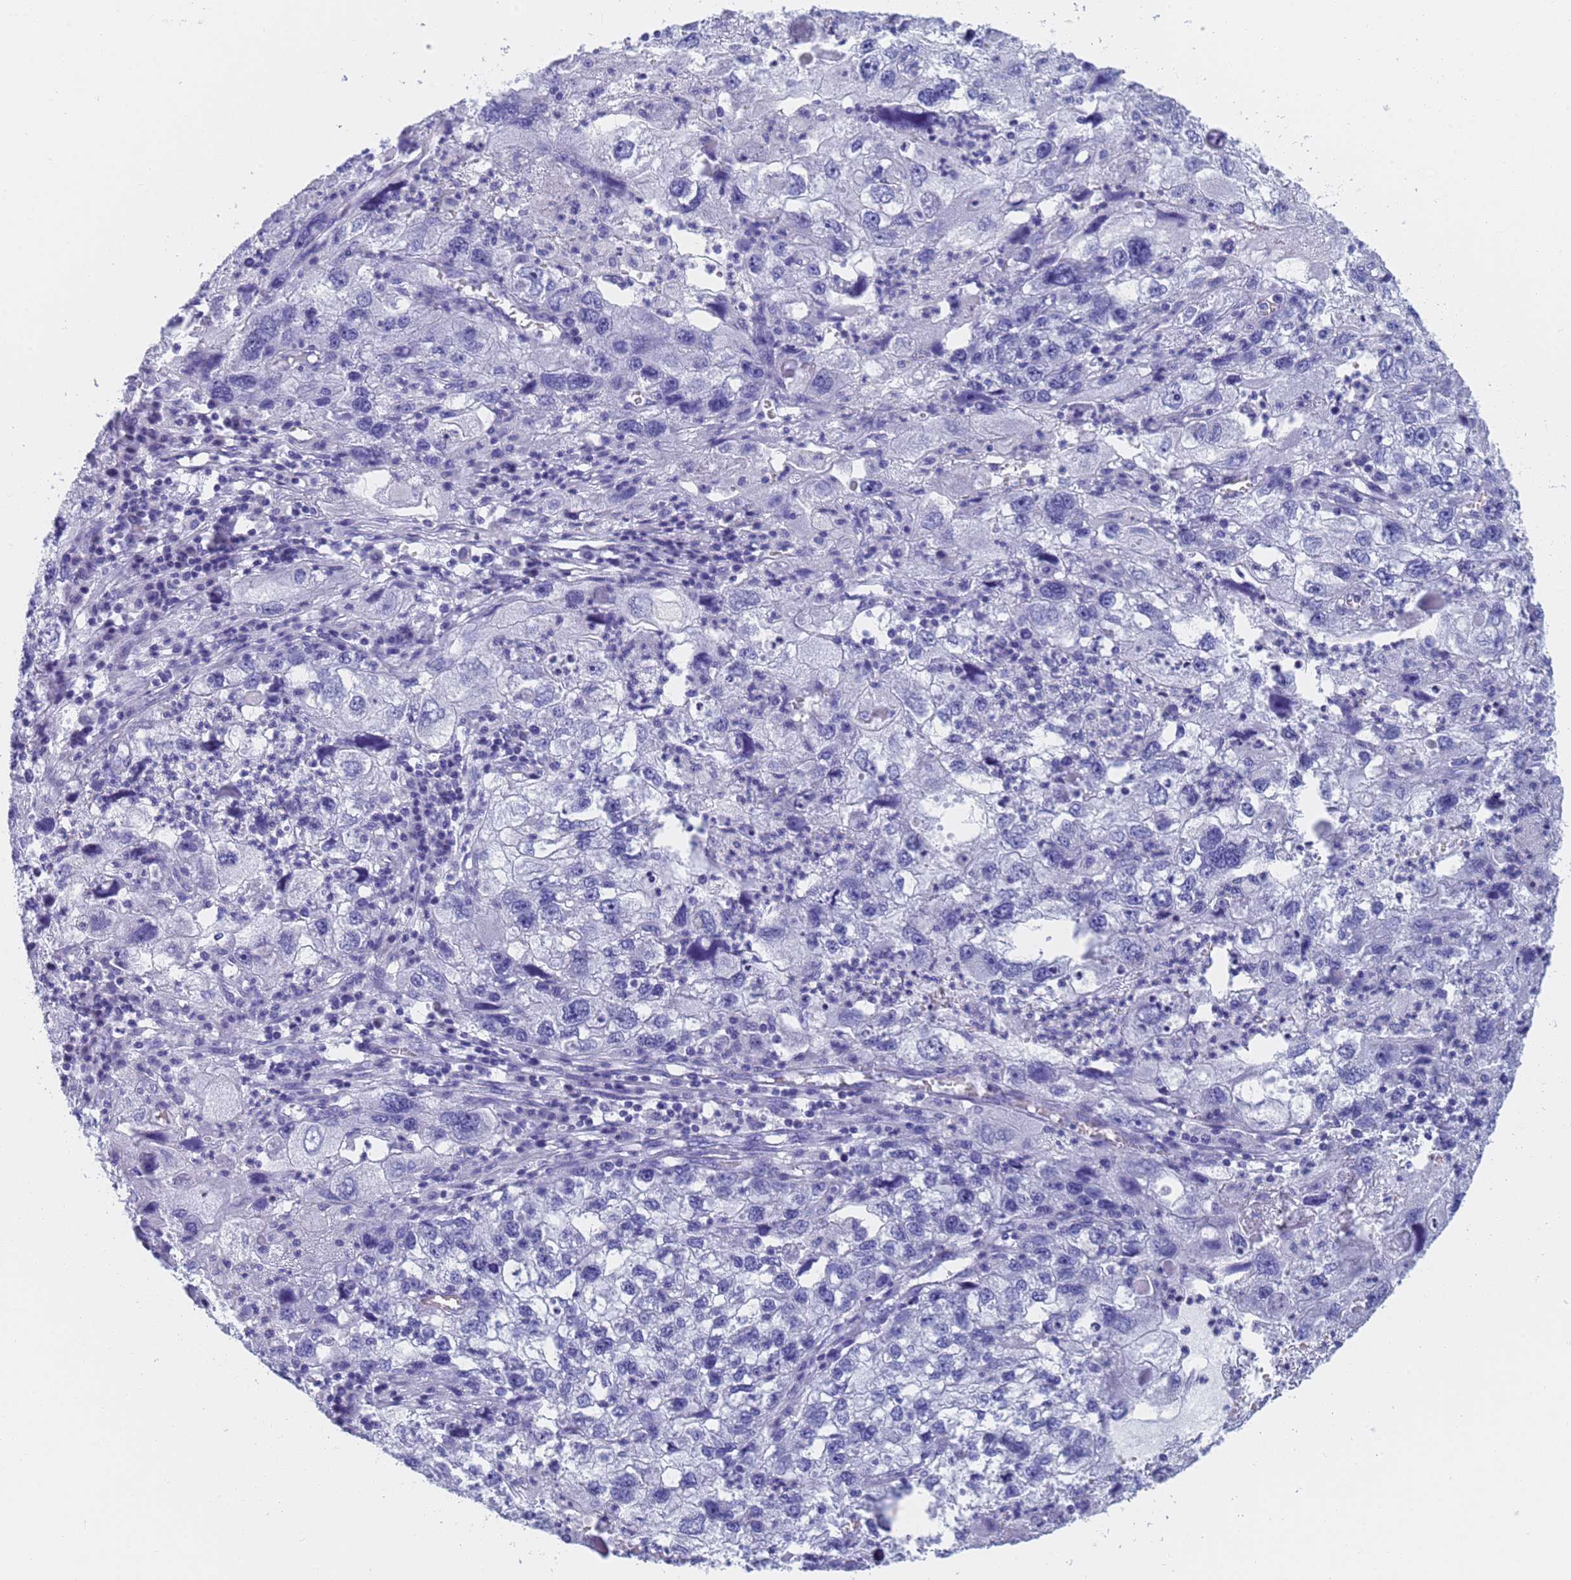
{"staining": {"intensity": "negative", "quantity": "none", "location": "none"}, "tissue": "endometrial cancer", "cell_type": "Tumor cells", "image_type": "cancer", "snomed": [{"axis": "morphology", "description": "Adenocarcinoma, NOS"}, {"axis": "topography", "description": "Endometrium"}], "caption": "This is a micrograph of IHC staining of endometrial cancer, which shows no staining in tumor cells.", "gene": "STATH", "patient": {"sex": "female", "age": 49}}